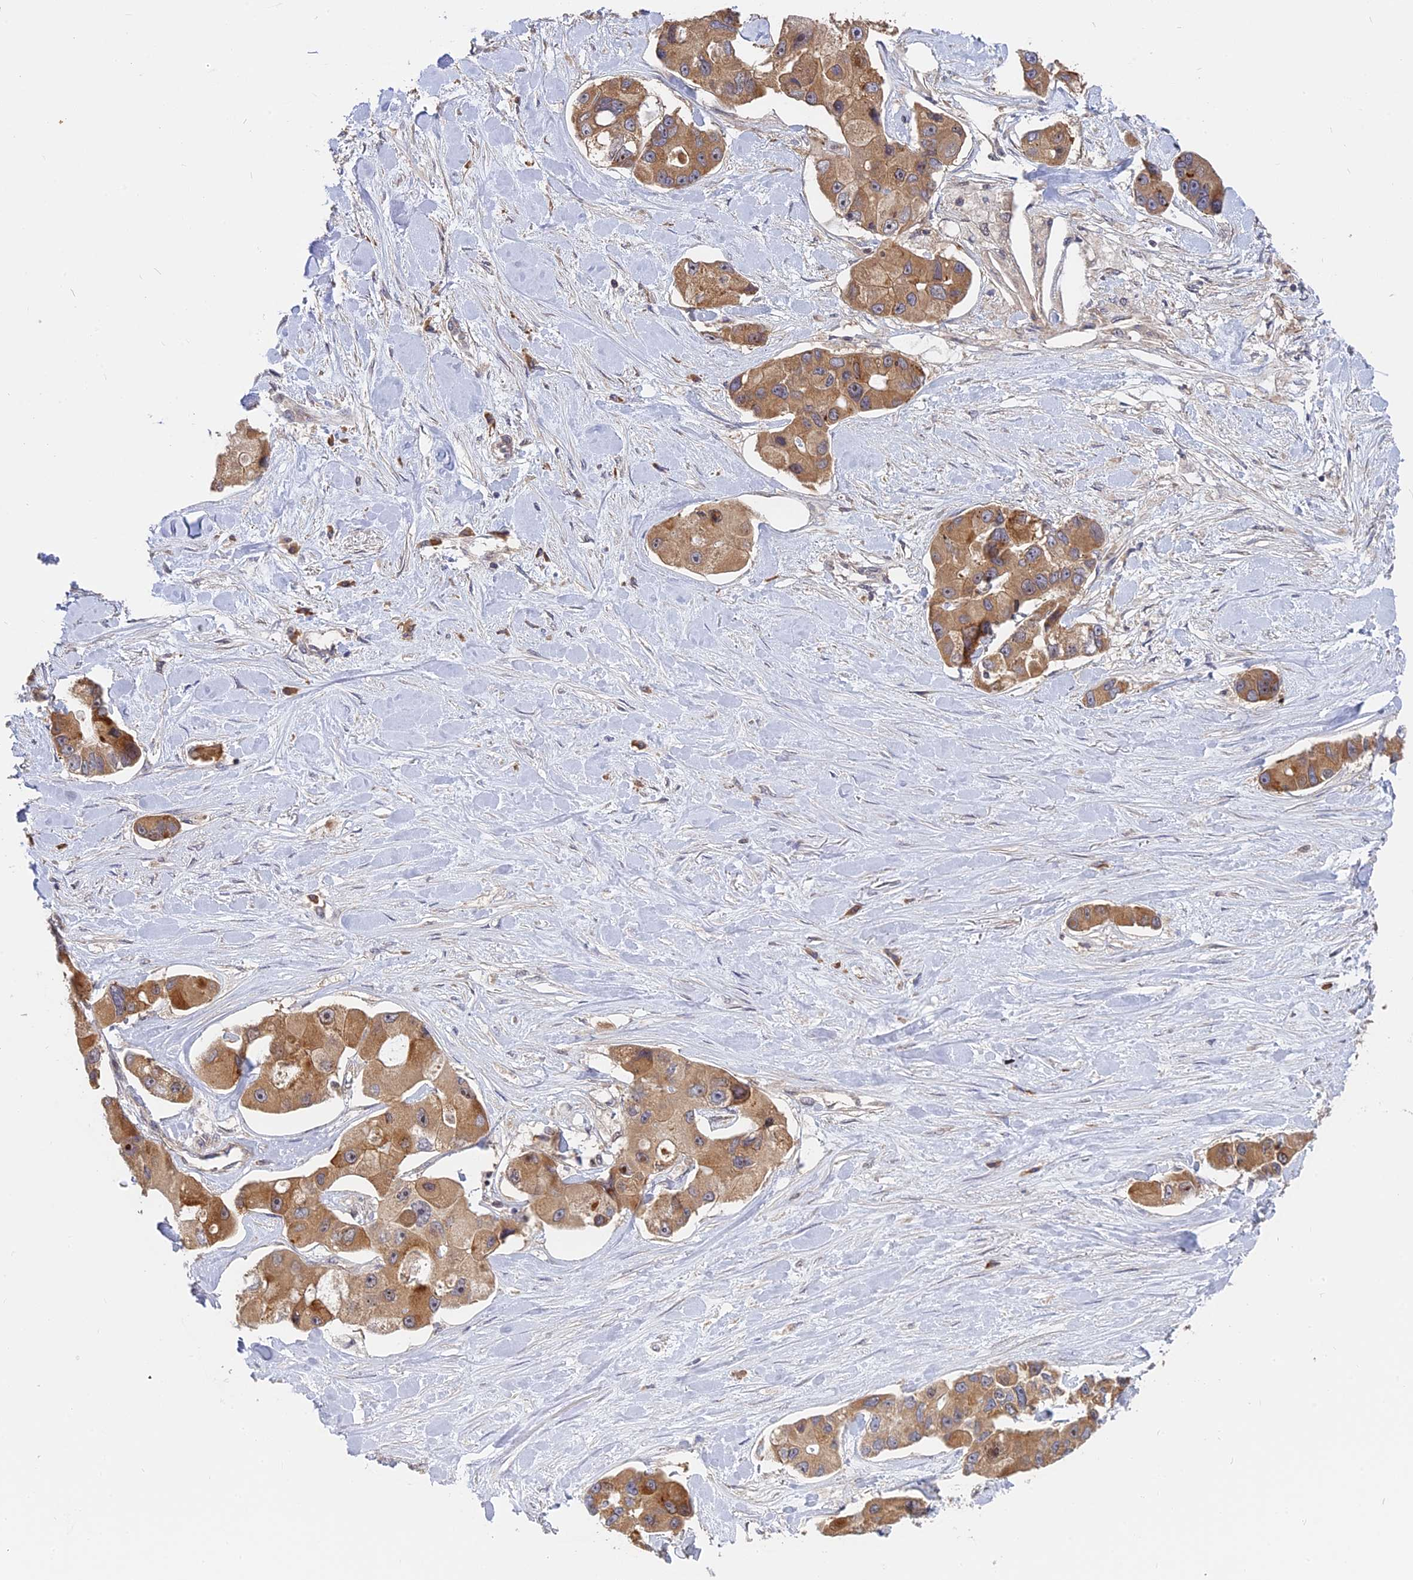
{"staining": {"intensity": "moderate", "quantity": ">75%", "location": "cytoplasmic/membranous"}, "tissue": "lung cancer", "cell_type": "Tumor cells", "image_type": "cancer", "snomed": [{"axis": "morphology", "description": "Adenocarcinoma, NOS"}, {"axis": "topography", "description": "Lung"}], "caption": "Immunohistochemical staining of lung cancer displays medium levels of moderate cytoplasmic/membranous protein positivity in about >75% of tumor cells.", "gene": "IL21R", "patient": {"sex": "female", "age": 54}}